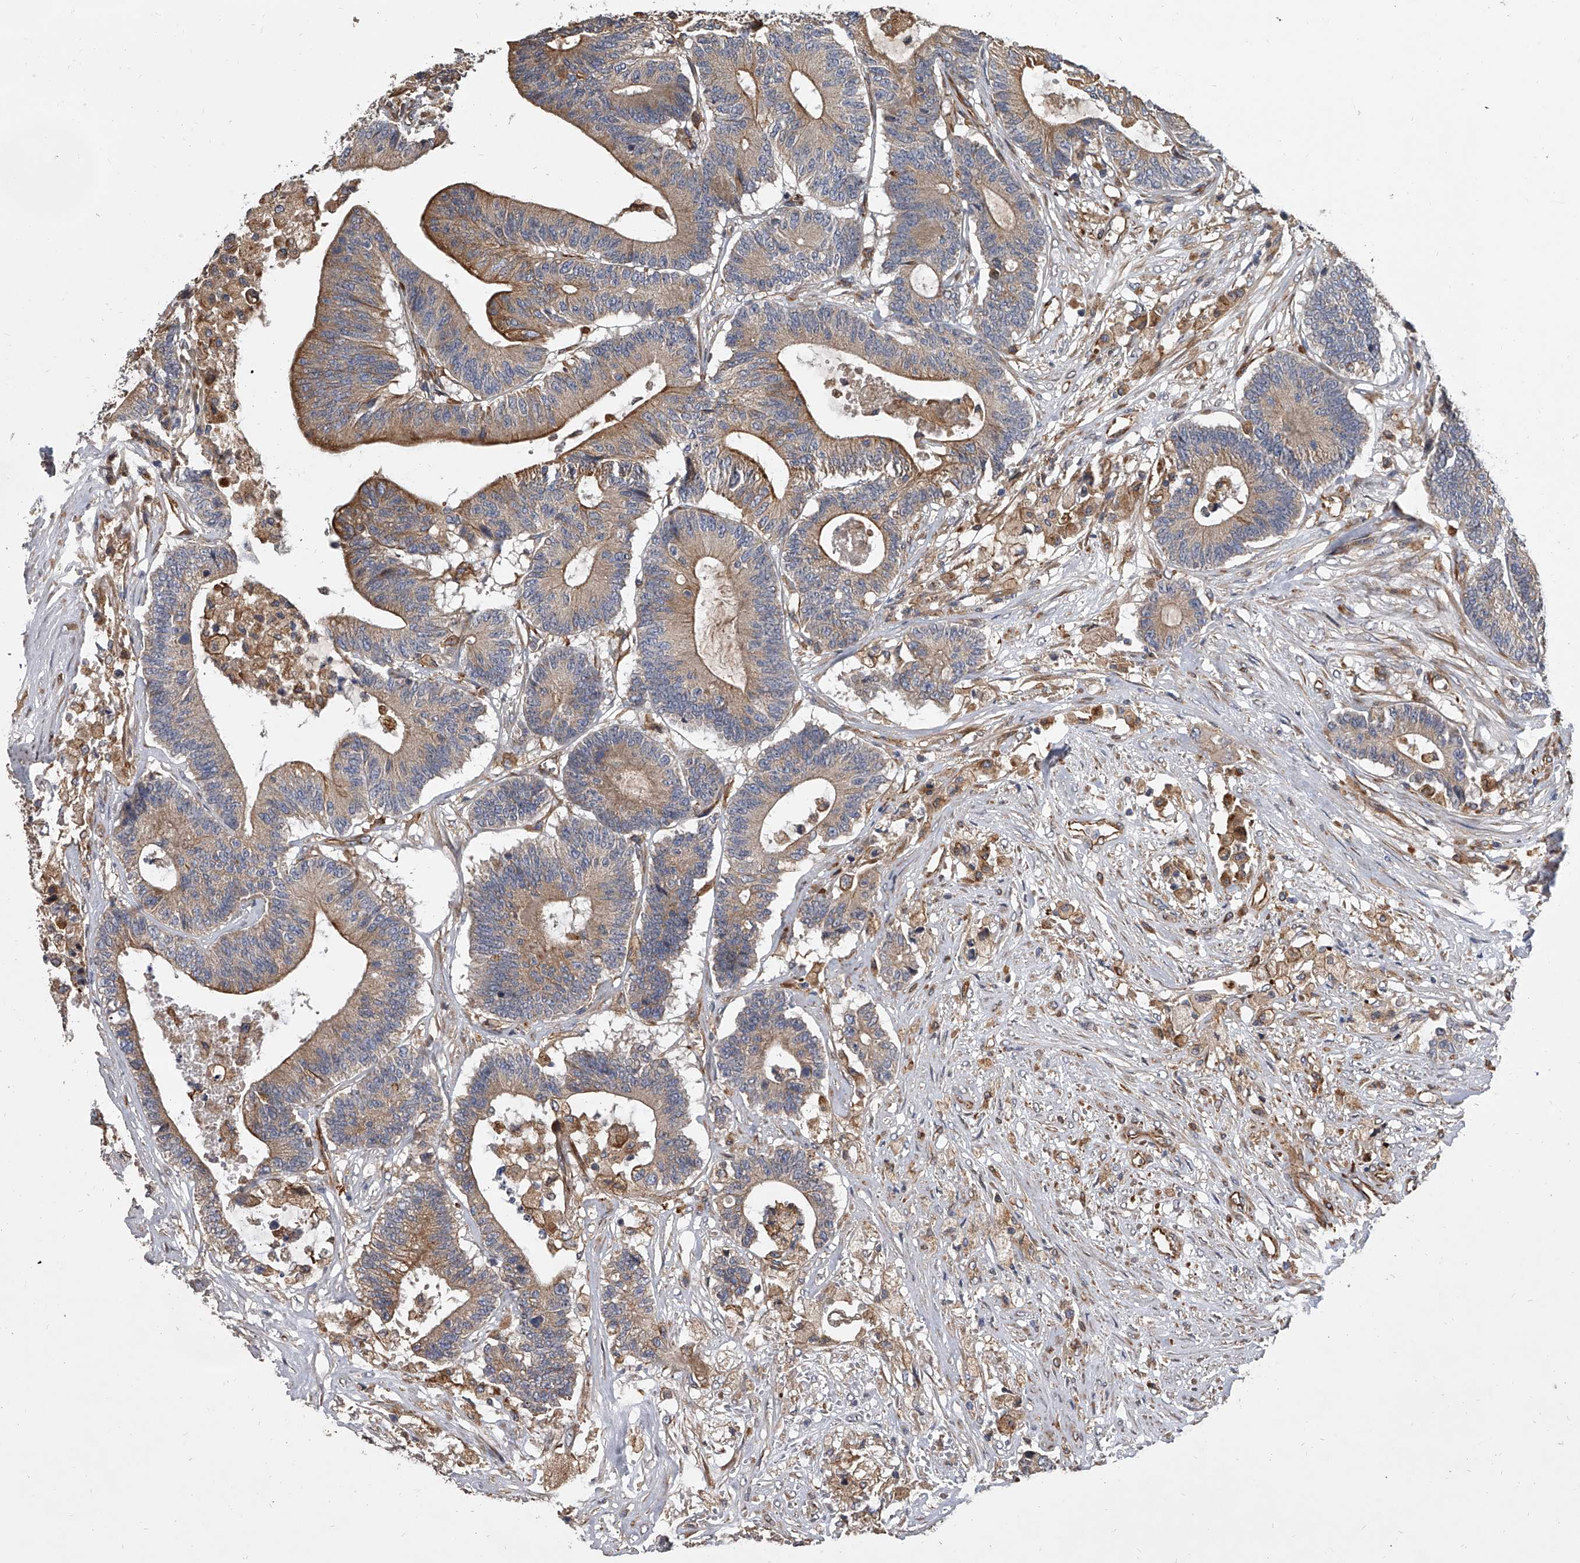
{"staining": {"intensity": "moderate", "quantity": ">75%", "location": "cytoplasmic/membranous"}, "tissue": "colorectal cancer", "cell_type": "Tumor cells", "image_type": "cancer", "snomed": [{"axis": "morphology", "description": "Adenocarcinoma, NOS"}, {"axis": "topography", "description": "Colon"}], "caption": "A photomicrograph showing moderate cytoplasmic/membranous expression in approximately >75% of tumor cells in adenocarcinoma (colorectal), as visualized by brown immunohistochemical staining.", "gene": "EXOC4", "patient": {"sex": "female", "age": 84}}